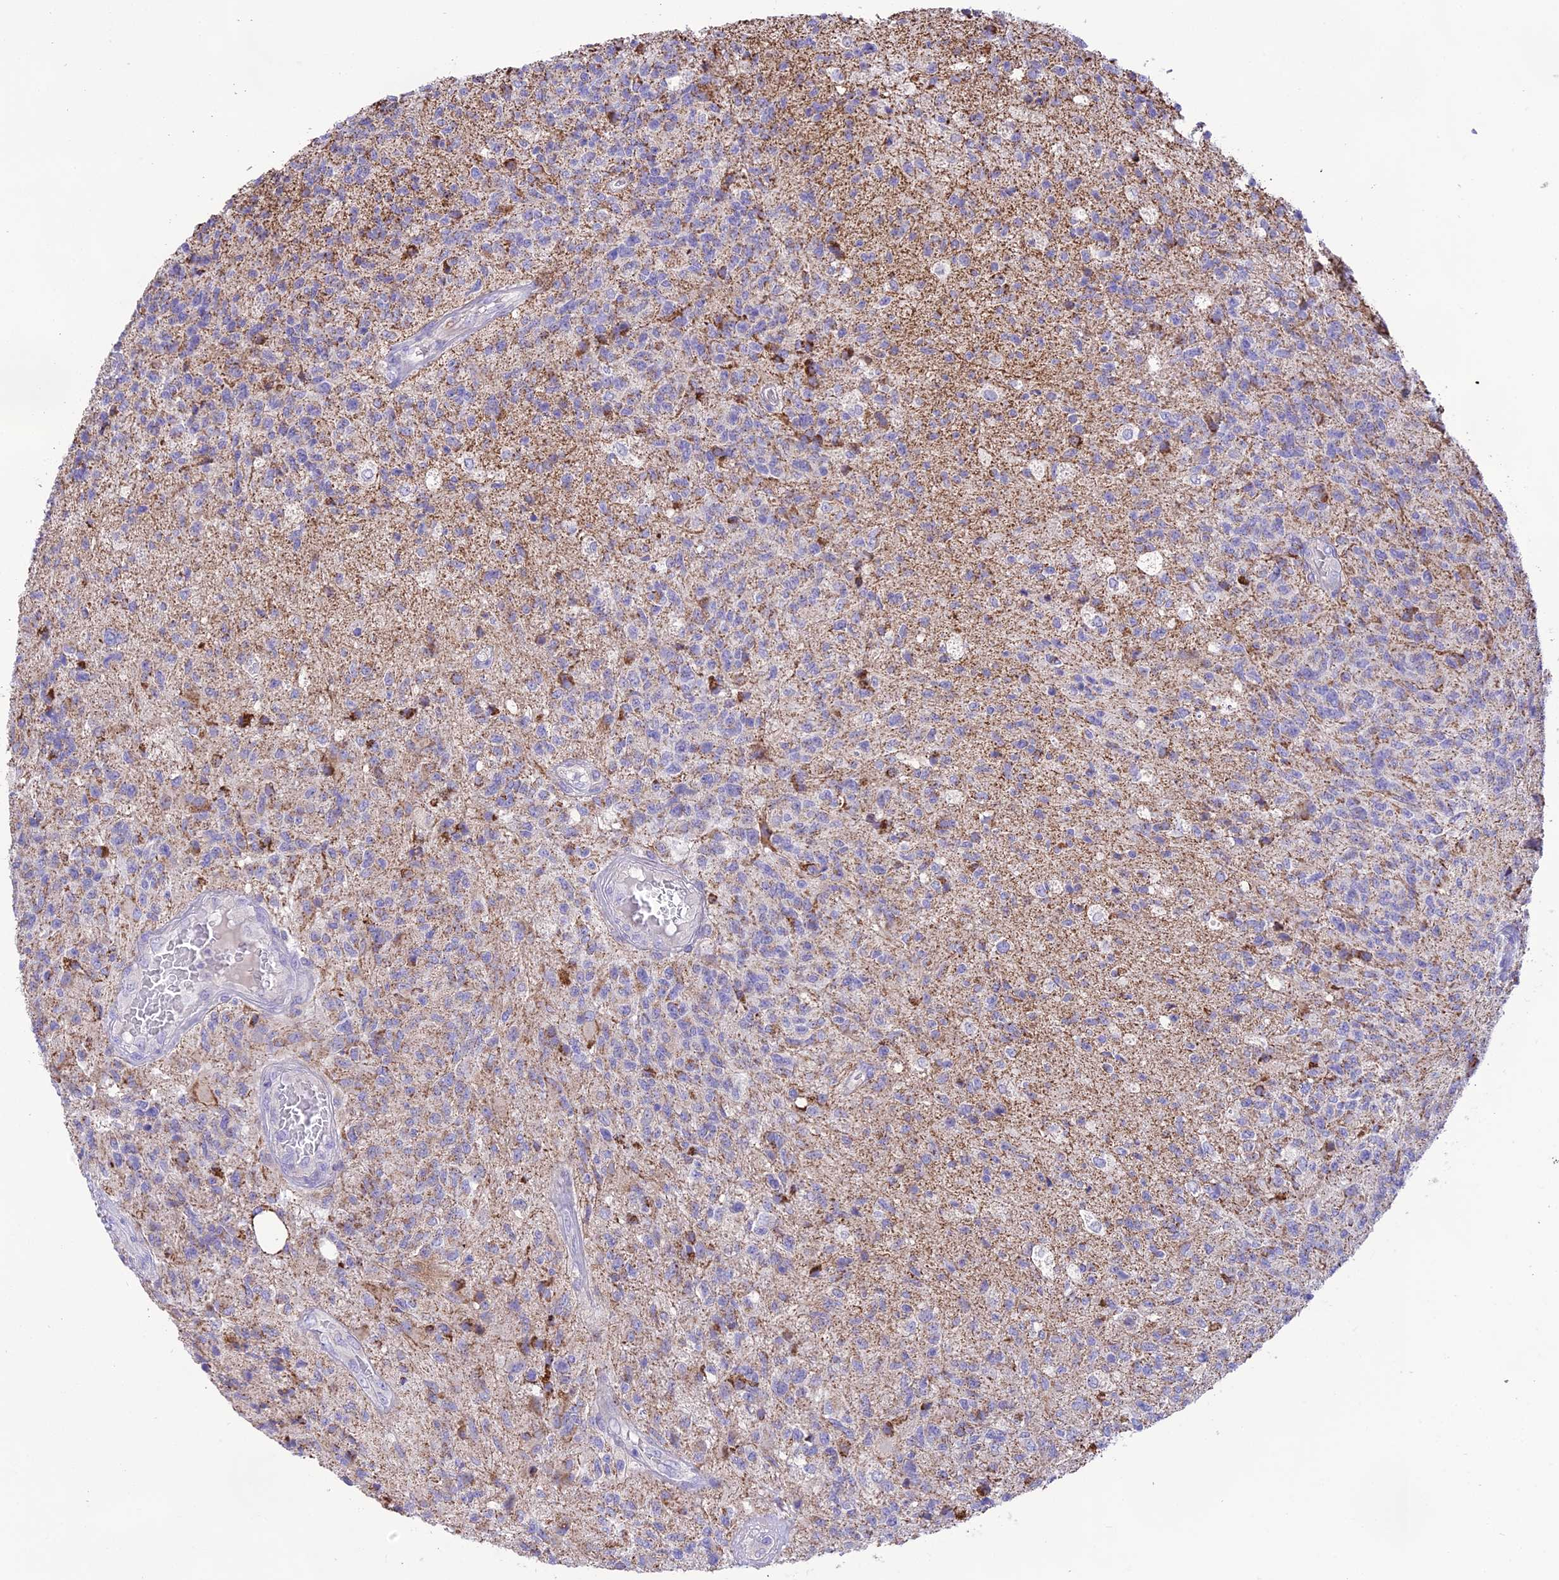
{"staining": {"intensity": "moderate", "quantity": "<25%", "location": "cytoplasmic/membranous"}, "tissue": "glioma", "cell_type": "Tumor cells", "image_type": "cancer", "snomed": [{"axis": "morphology", "description": "Glioma, malignant, High grade"}, {"axis": "topography", "description": "Brain"}], "caption": "Immunohistochemical staining of malignant glioma (high-grade) demonstrates low levels of moderate cytoplasmic/membranous positivity in approximately <25% of tumor cells.", "gene": "DOC2B", "patient": {"sex": "male", "age": 56}}